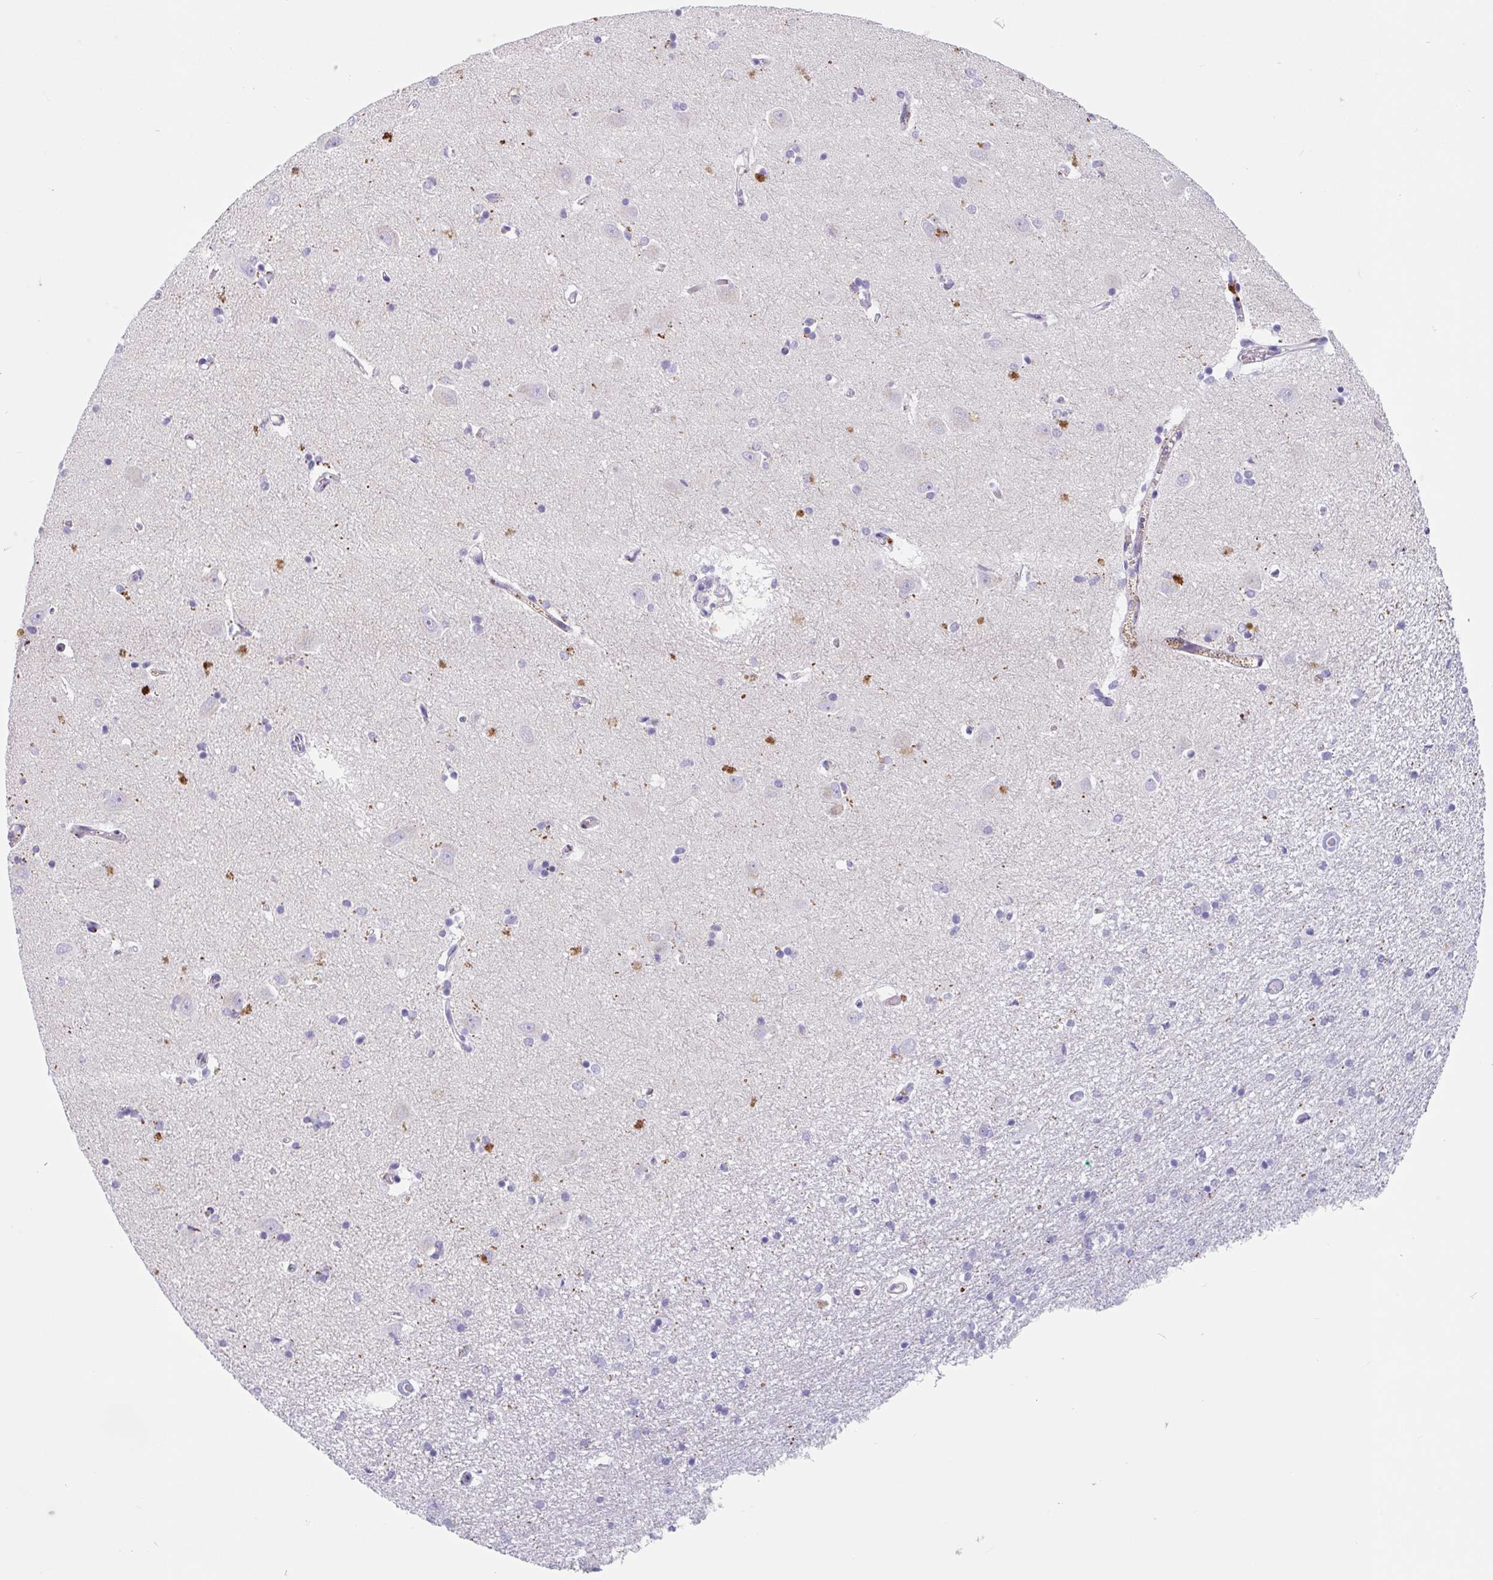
{"staining": {"intensity": "negative", "quantity": "none", "location": "none"}, "tissue": "caudate", "cell_type": "Glial cells", "image_type": "normal", "snomed": [{"axis": "morphology", "description": "Normal tissue, NOS"}, {"axis": "topography", "description": "Lateral ventricle wall"}, {"axis": "topography", "description": "Hippocampus"}], "caption": "Immunohistochemistry (IHC) histopathology image of normal caudate: human caudate stained with DAB reveals no significant protein staining in glial cells.", "gene": "LENG9", "patient": {"sex": "female", "age": 63}}